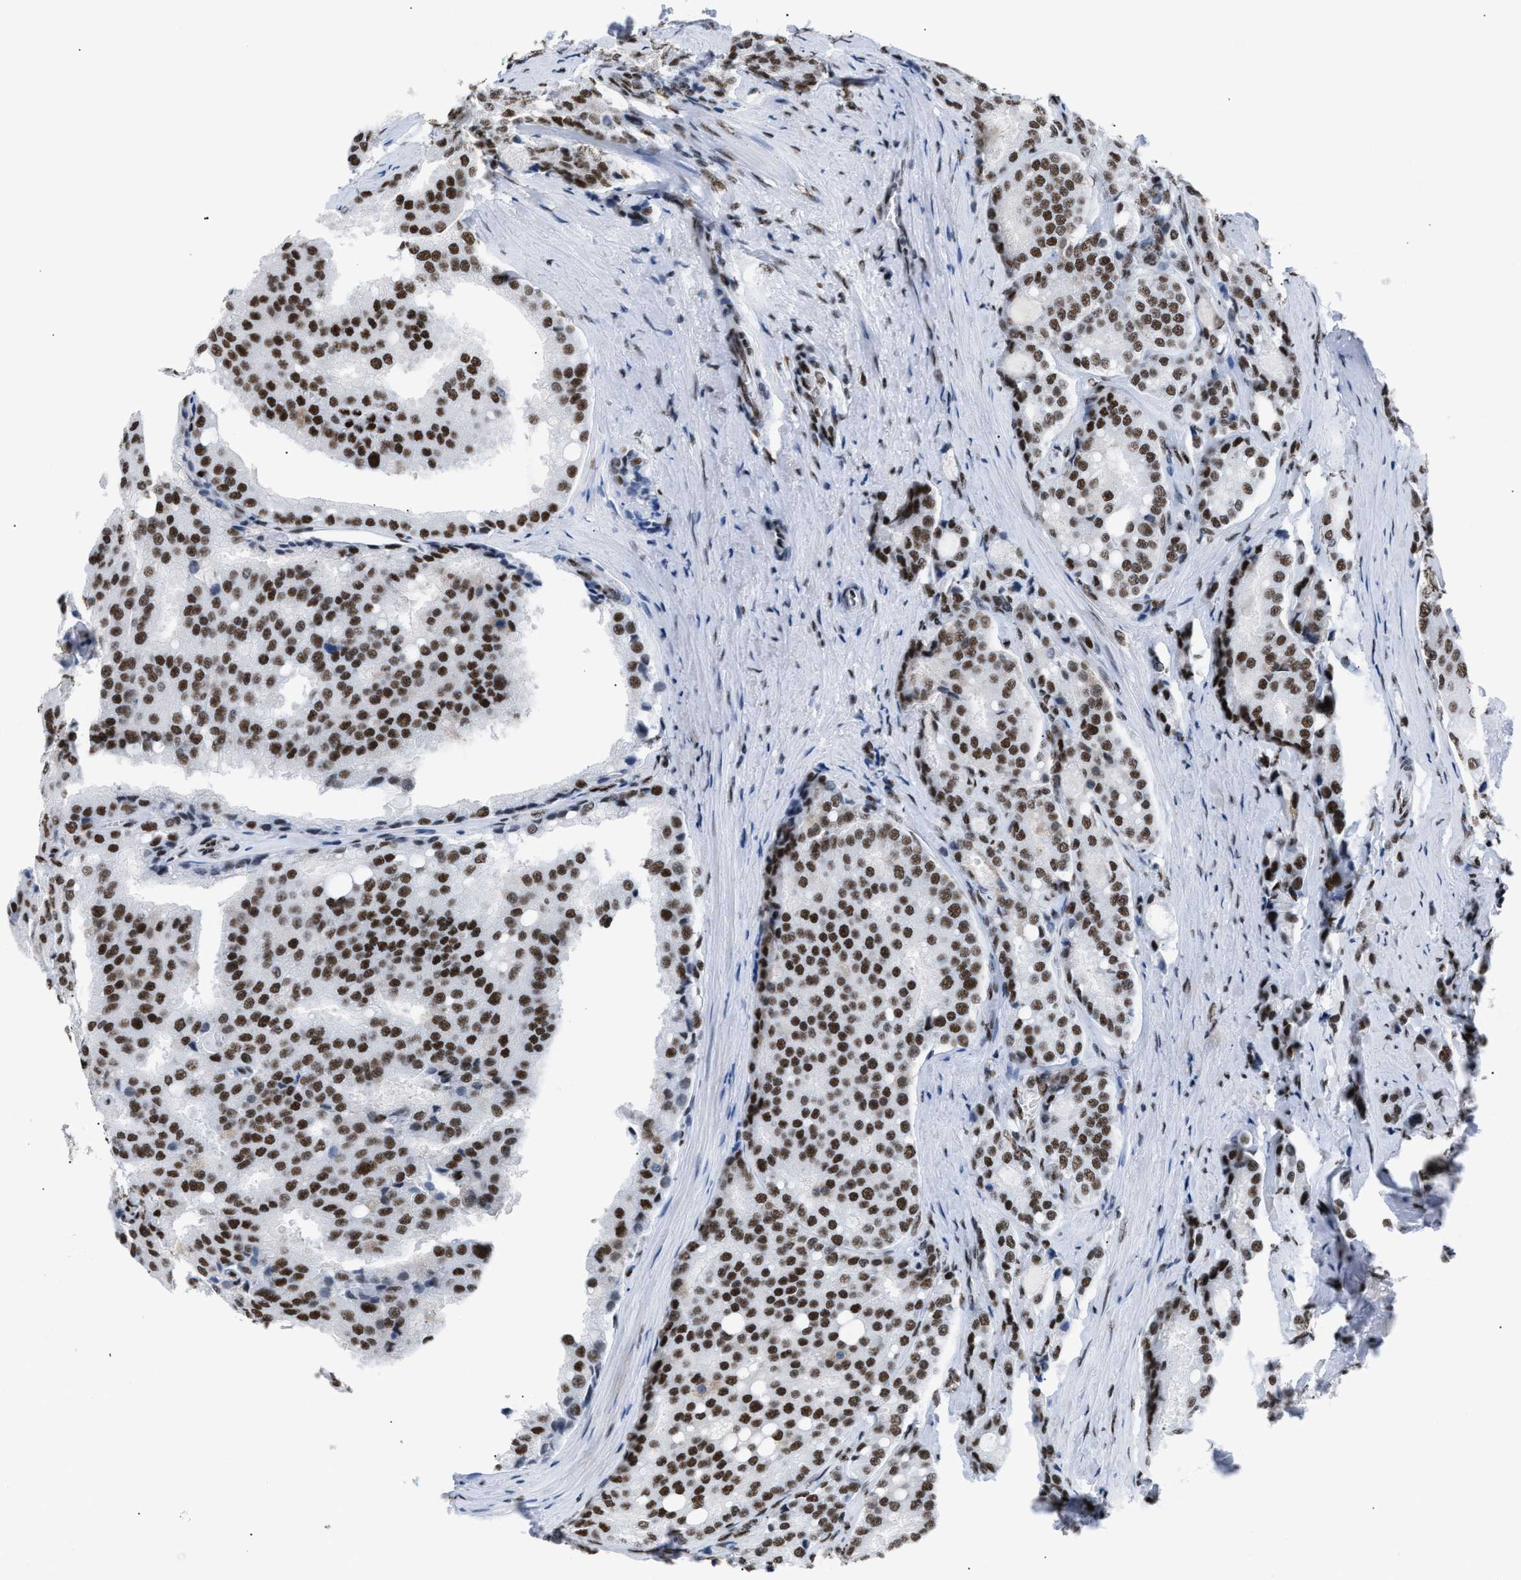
{"staining": {"intensity": "strong", "quantity": ">75%", "location": "nuclear"}, "tissue": "prostate cancer", "cell_type": "Tumor cells", "image_type": "cancer", "snomed": [{"axis": "morphology", "description": "Adenocarcinoma, High grade"}, {"axis": "topography", "description": "Prostate"}], "caption": "Immunohistochemistry (IHC) (DAB (3,3'-diaminobenzidine)) staining of prostate cancer (adenocarcinoma (high-grade)) exhibits strong nuclear protein staining in approximately >75% of tumor cells.", "gene": "CCAR2", "patient": {"sex": "male", "age": 50}}